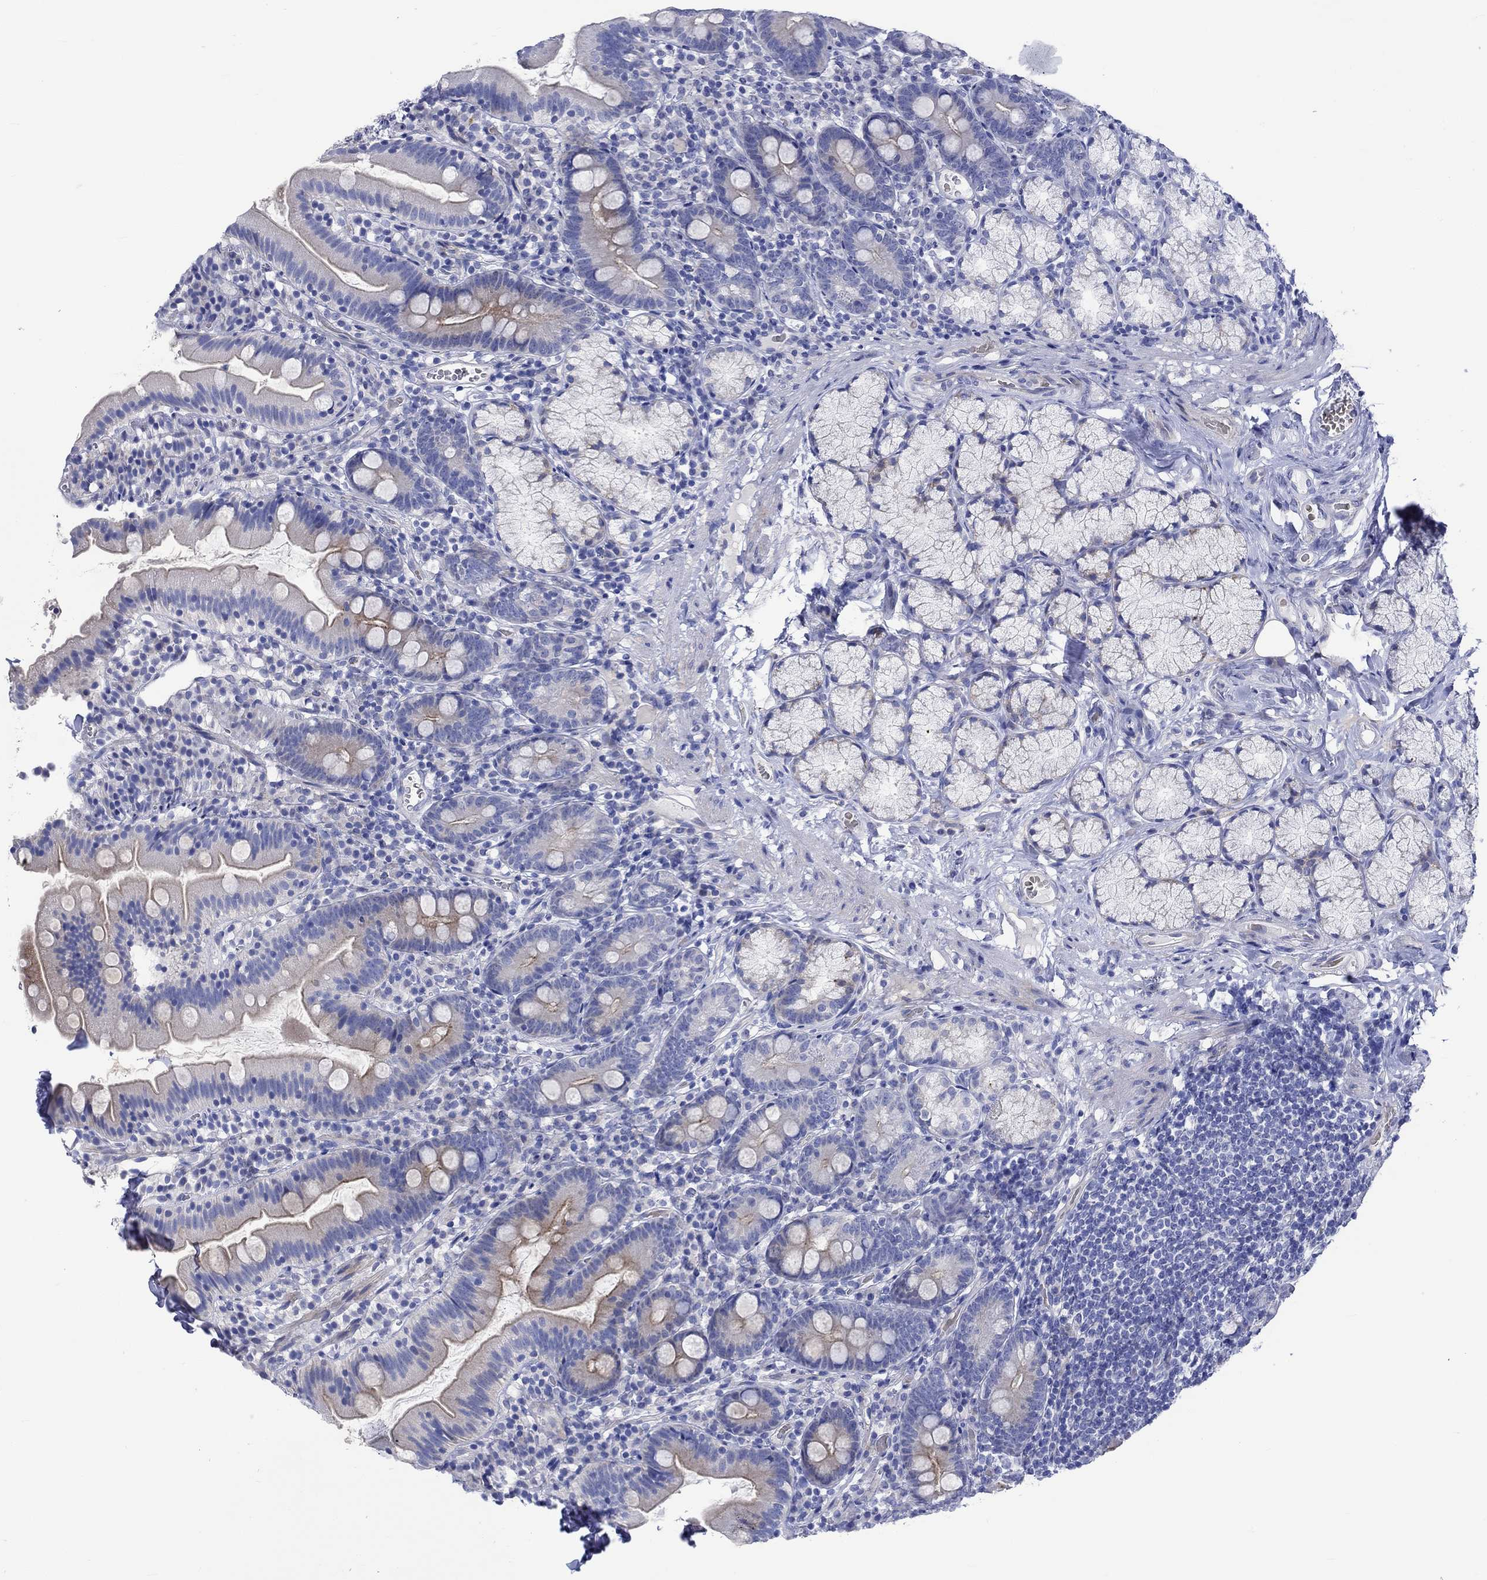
{"staining": {"intensity": "moderate", "quantity": "<25%", "location": "cytoplasmic/membranous"}, "tissue": "duodenum", "cell_type": "Glandular cells", "image_type": "normal", "snomed": [{"axis": "morphology", "description": "Normal tissue, NOS"}, {"axis": "topography", "description": "Duodenum"}], "caption": "A photomicrograph of human duodenum stained for a protein shows moderate cytoplasmic/membranous brown staining in glandular cells.", "gene": "NRIP3", "patient": {"sex": "female", "age": 67}}